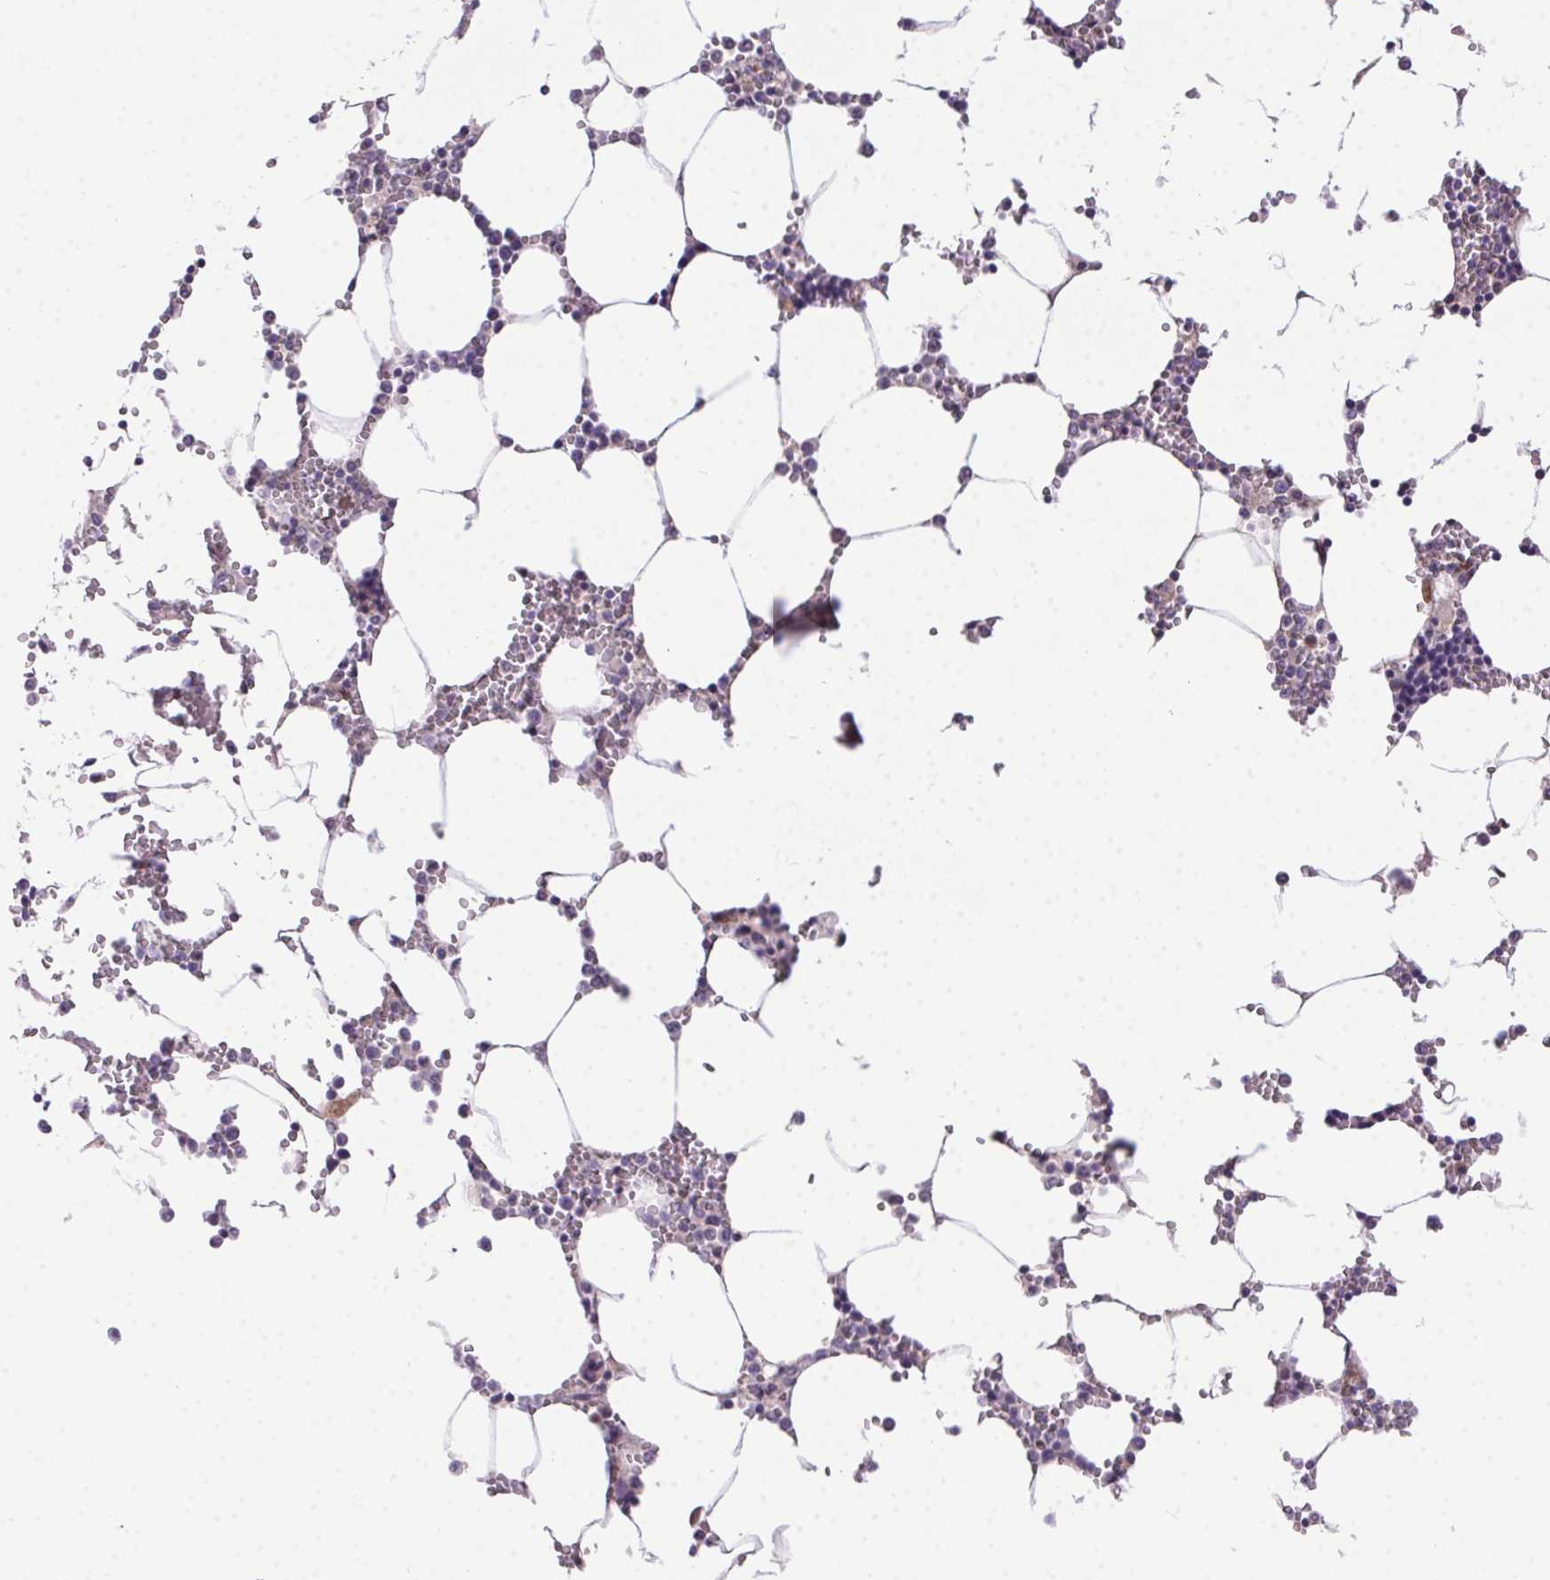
{"staining": {"intensity": "negative", "quantity": "none", "location": "none"}, "tissue": "bone marrow", "cell_type": "Hematopoietic cells", "image_type": "normal", "snomed": [{"axis": "morphology", "description": "Normal tissue, NOS"}, {"axis": "topography", "description": "Bone marrow"}], "caption": "IHC of benign bone marrow exhibits no expression in hematopoietic cells. Nuclei are stained in blue.", "gene": "SP9", "patient": {"sex": "male", "age": 54}}